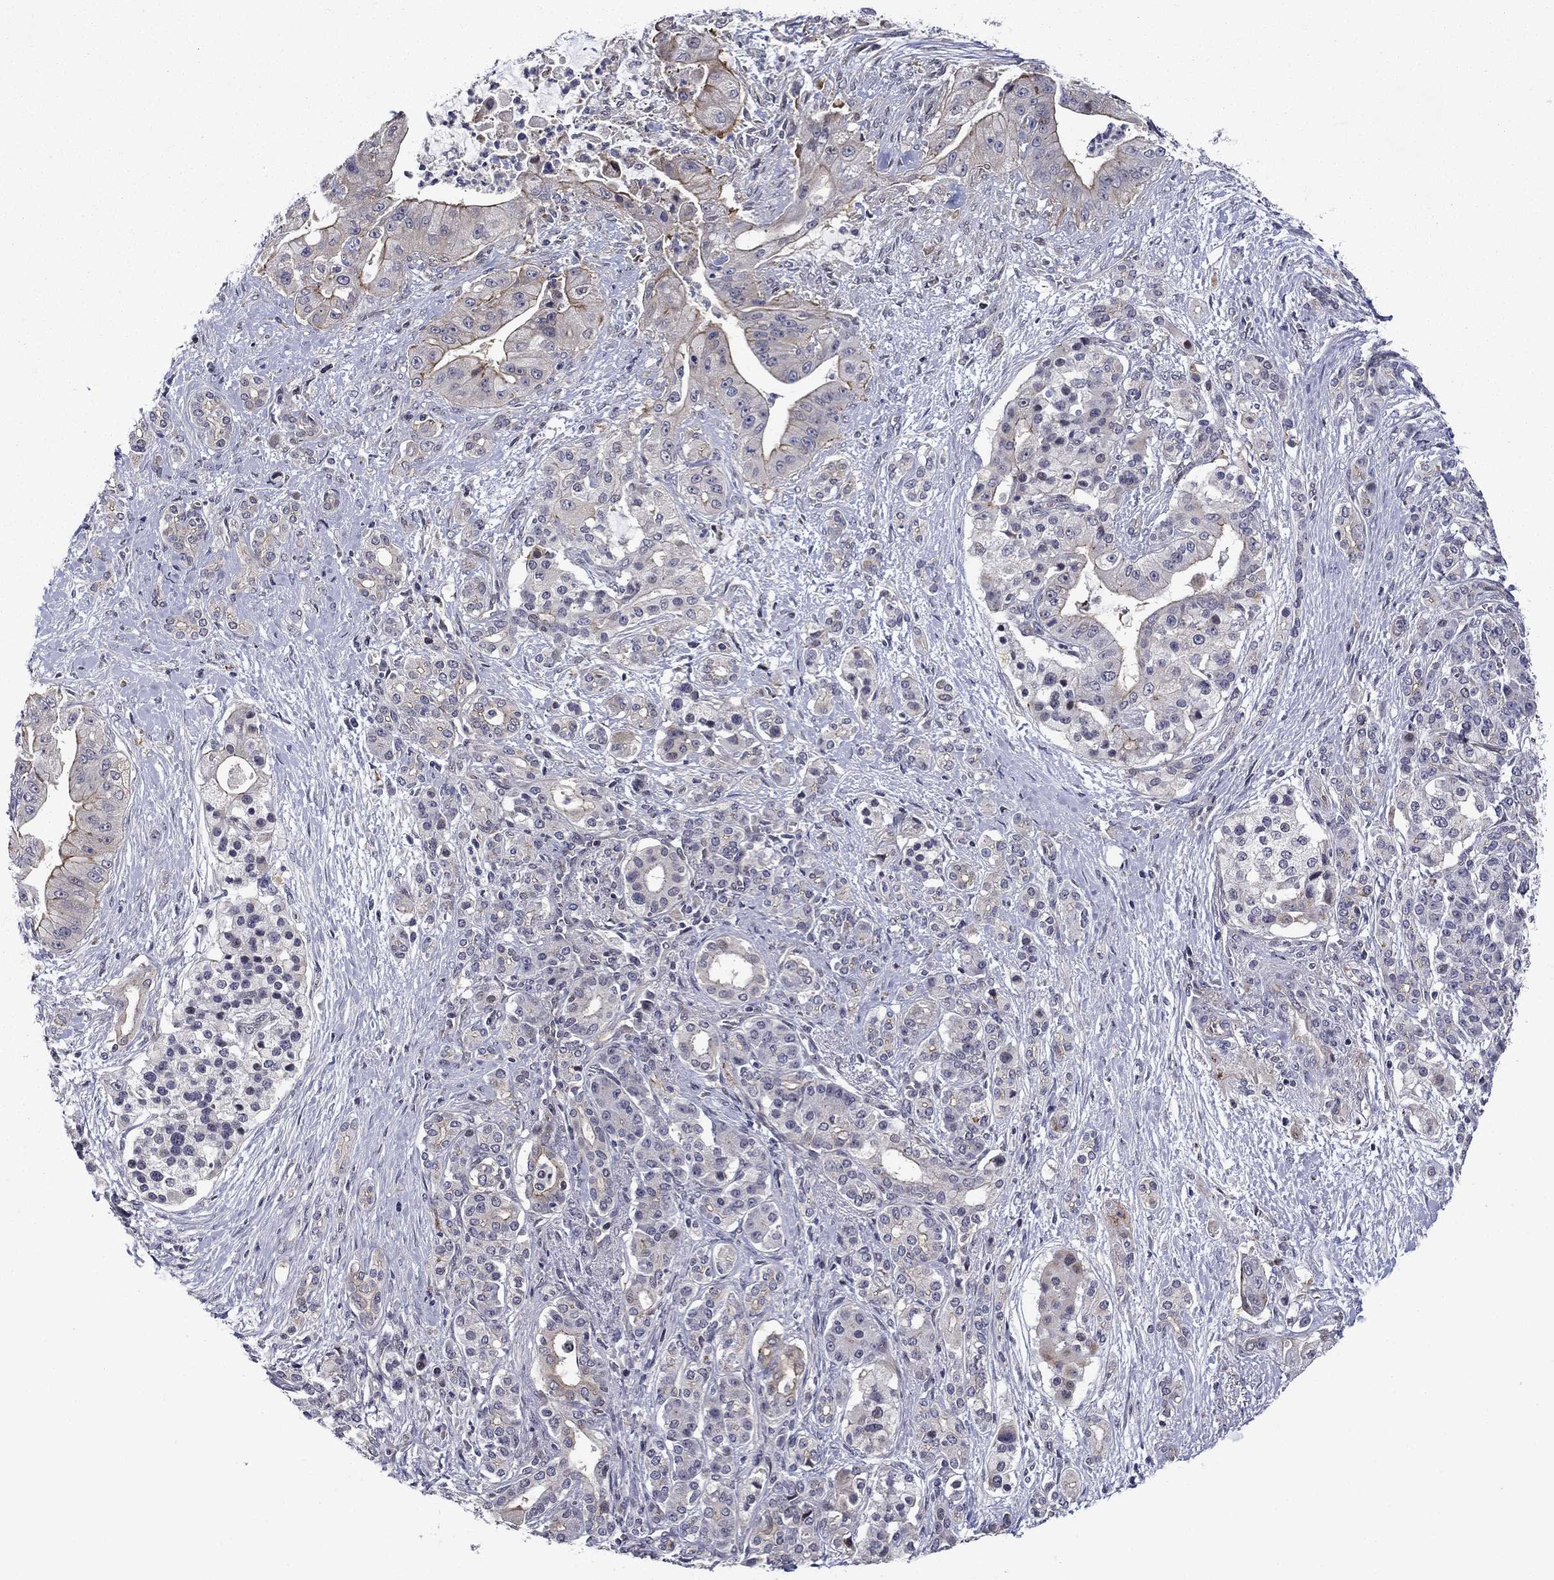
{"staining": {"intensity": "weak", "quantity": "<25%", "location": "cytoplasmic/membranous"}, "tissue": "pancreatic cancer", "cell_type": "Tumor cells", "image_type": "cancer", "snomed": [{"axis": "morphology", "description": "Normal tissue, NOS"}, {"axis": "morphology", "description": "Inflammation, NOS"}, {"axis": "morphology", "description": "Adenocarcinoma, NOS"}, {"axis": "topography", "description": "Pancreas"}], "caption": "Tumor cells are negative for protein expression in human pancreatic cancer (adenocarcinoma).", "gene": "B3GAT1", "patient": {"sex": "male", "age": 57}}